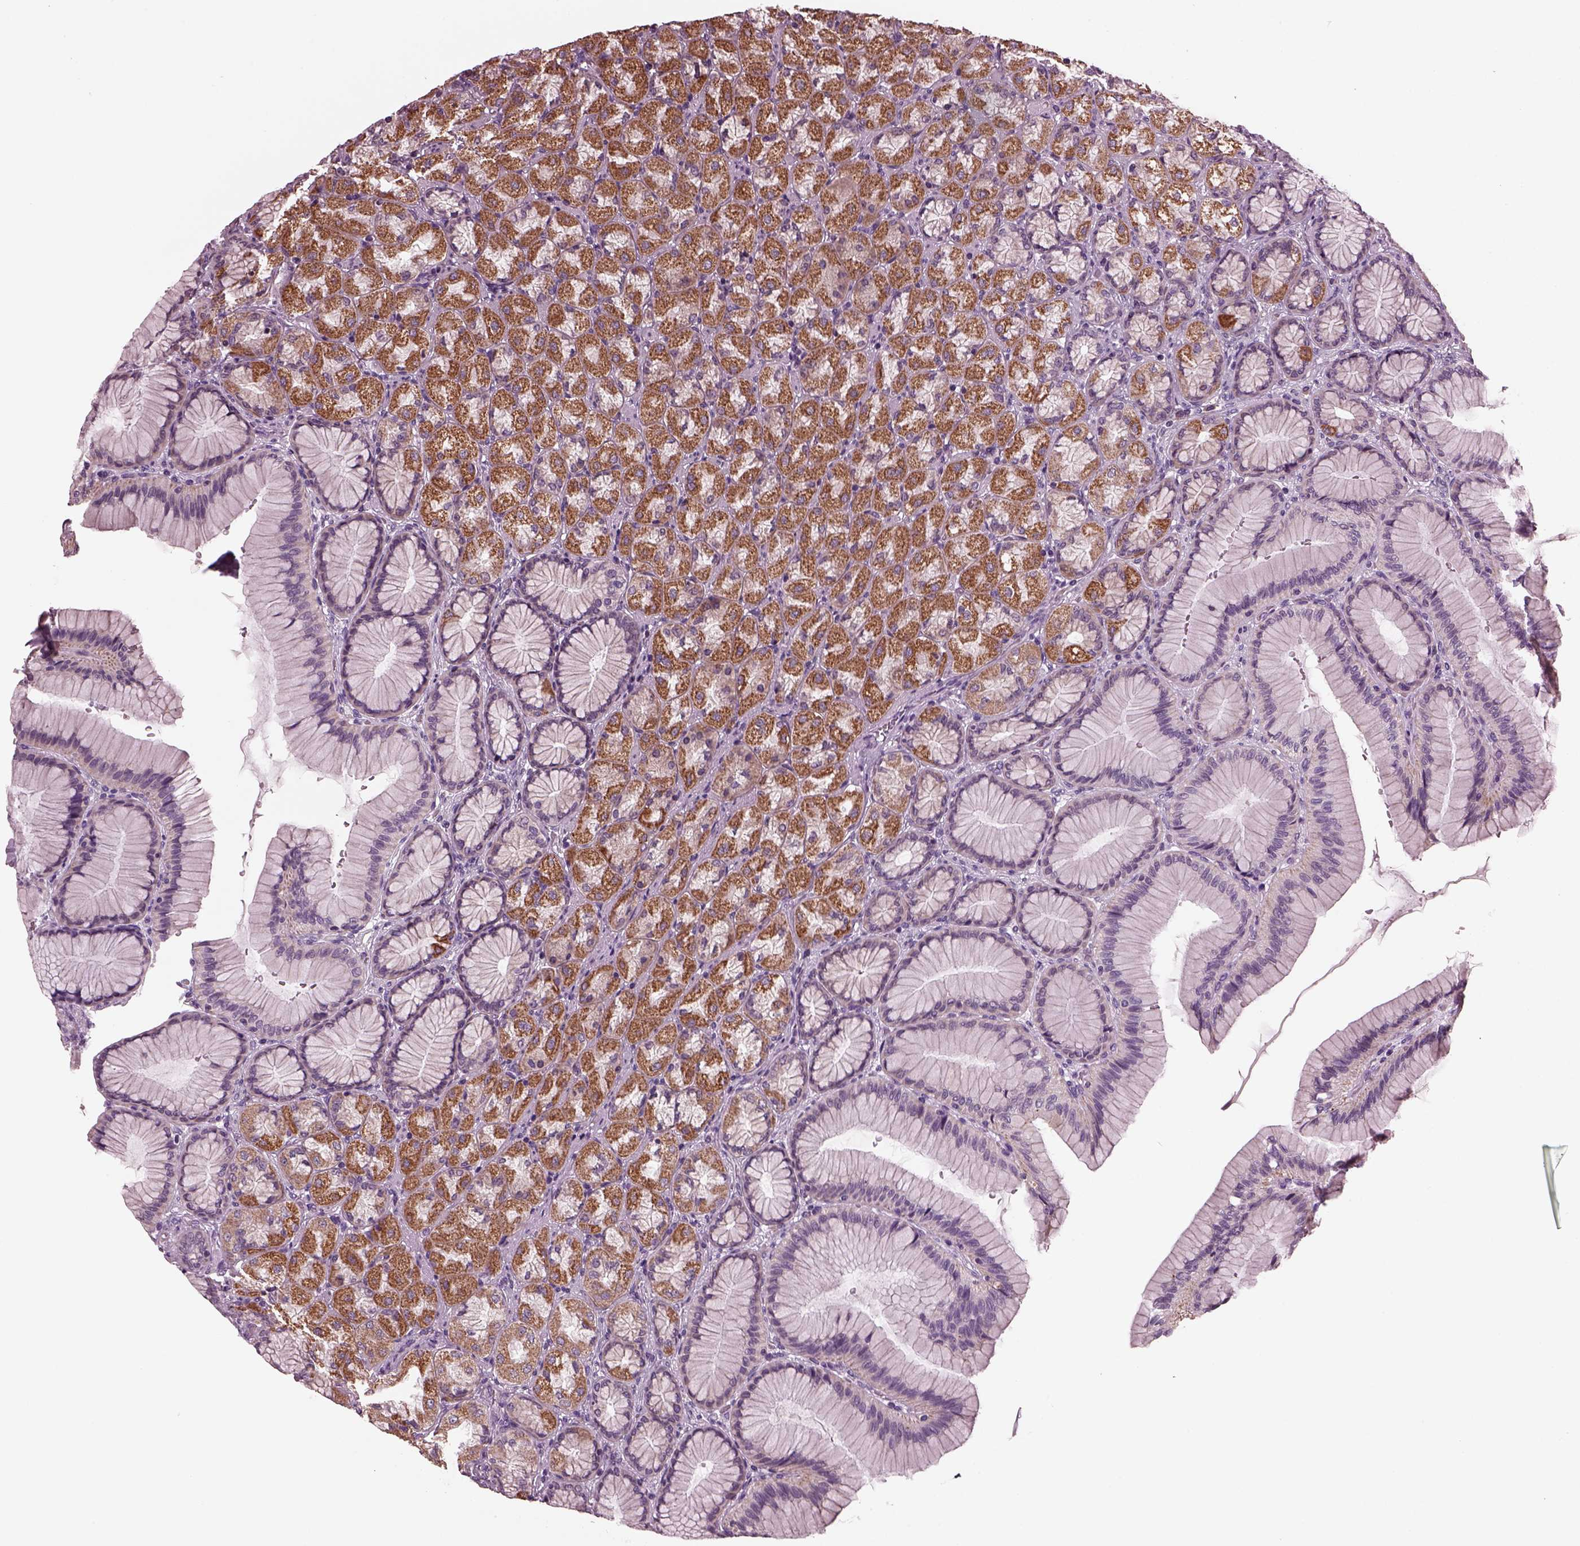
{"staining": {"intensity": "strong", "quantity": "<25%", "location": "cytoplasmic/membranous"}, "tissue": "stomach", "cell_type": "Glandular cells", "image_type": "normal", "snomed": [{"axis": "morphology", "description": "Normal tissue, NOS"}, {"axis": "morphology", "description": "Adenocarcinoma, NOS"}, {"axis": "morphology", "description": "Adenocarcinoma, High grade"}, {"axis": "topography", "description": "Stomach, upper"}, {"axis": "topography", "description": "Stomach"}], "caption": "An image of stomach stained for a protein reveals strong cytoplasmic/membranous brown staining in glandular cells. The staining was performed using DAB, with brown indicating positive protein expression. Nuclei are stained blue with hematoxylin.", "gene": "AP4M1", "patient": {"sex": "female", "age": 65}}